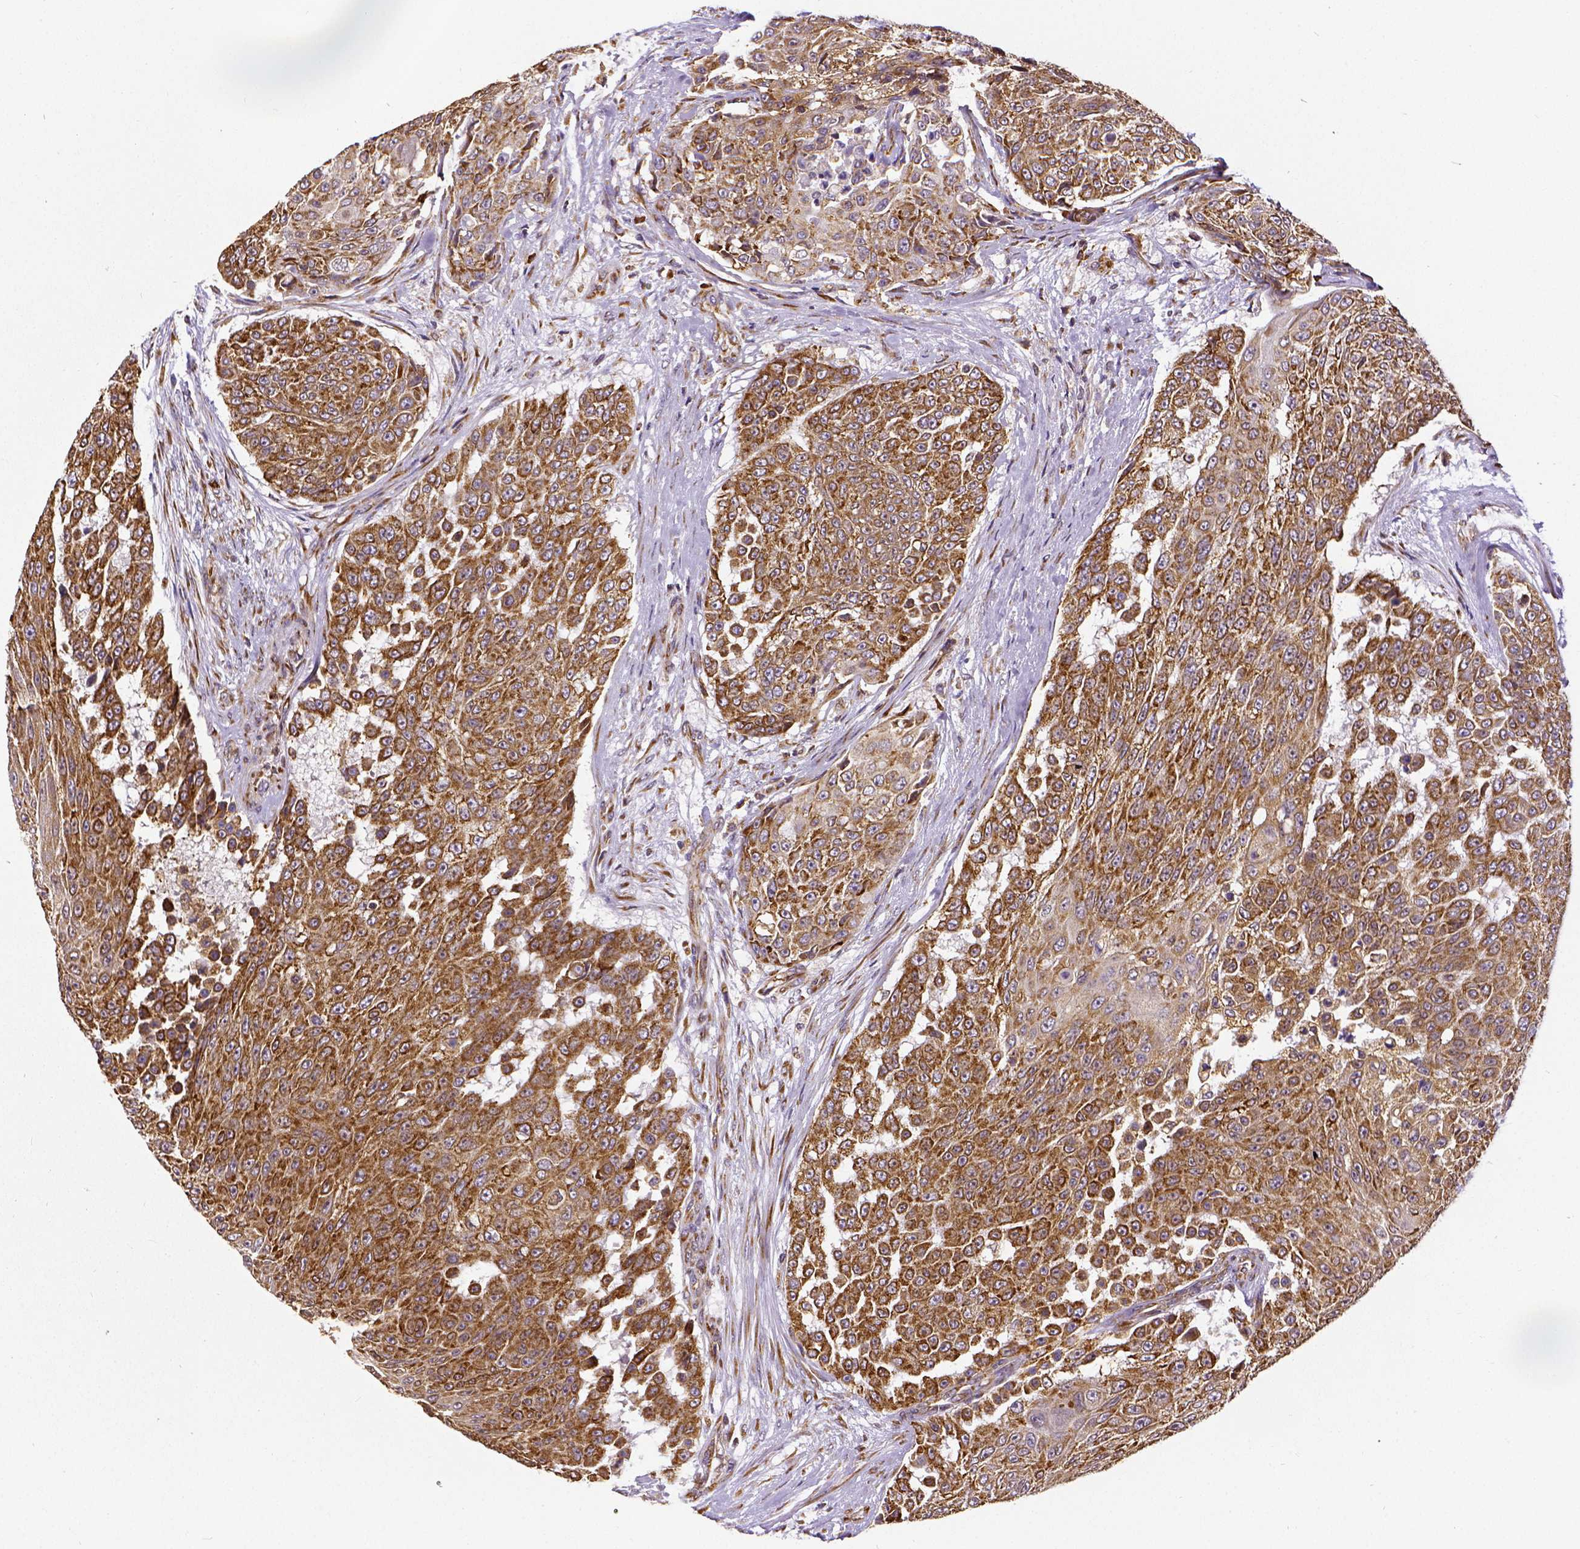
{"staining": {"intensity": "strong", "quantity": ">75%", "location": "cytoplasmic/membranous"}, "tissue": "urothelial cancer", "cell_type": "Tumor cells", "image_type": "cancer", "snomed": [{"axis": "morphology", "description": "Urothelial carcinoma, High grade"}, {"axis": "topography", "description": "Urinary bladder"}], "caption": "Approximately >75% of tumor cells in urothelial cancer show strong cytoplasmic/membranous protein positivity as visualized by brown immunohistochemical staining.", "gene": "MTDH", "patient": {"sex": "female", "age": 63}}